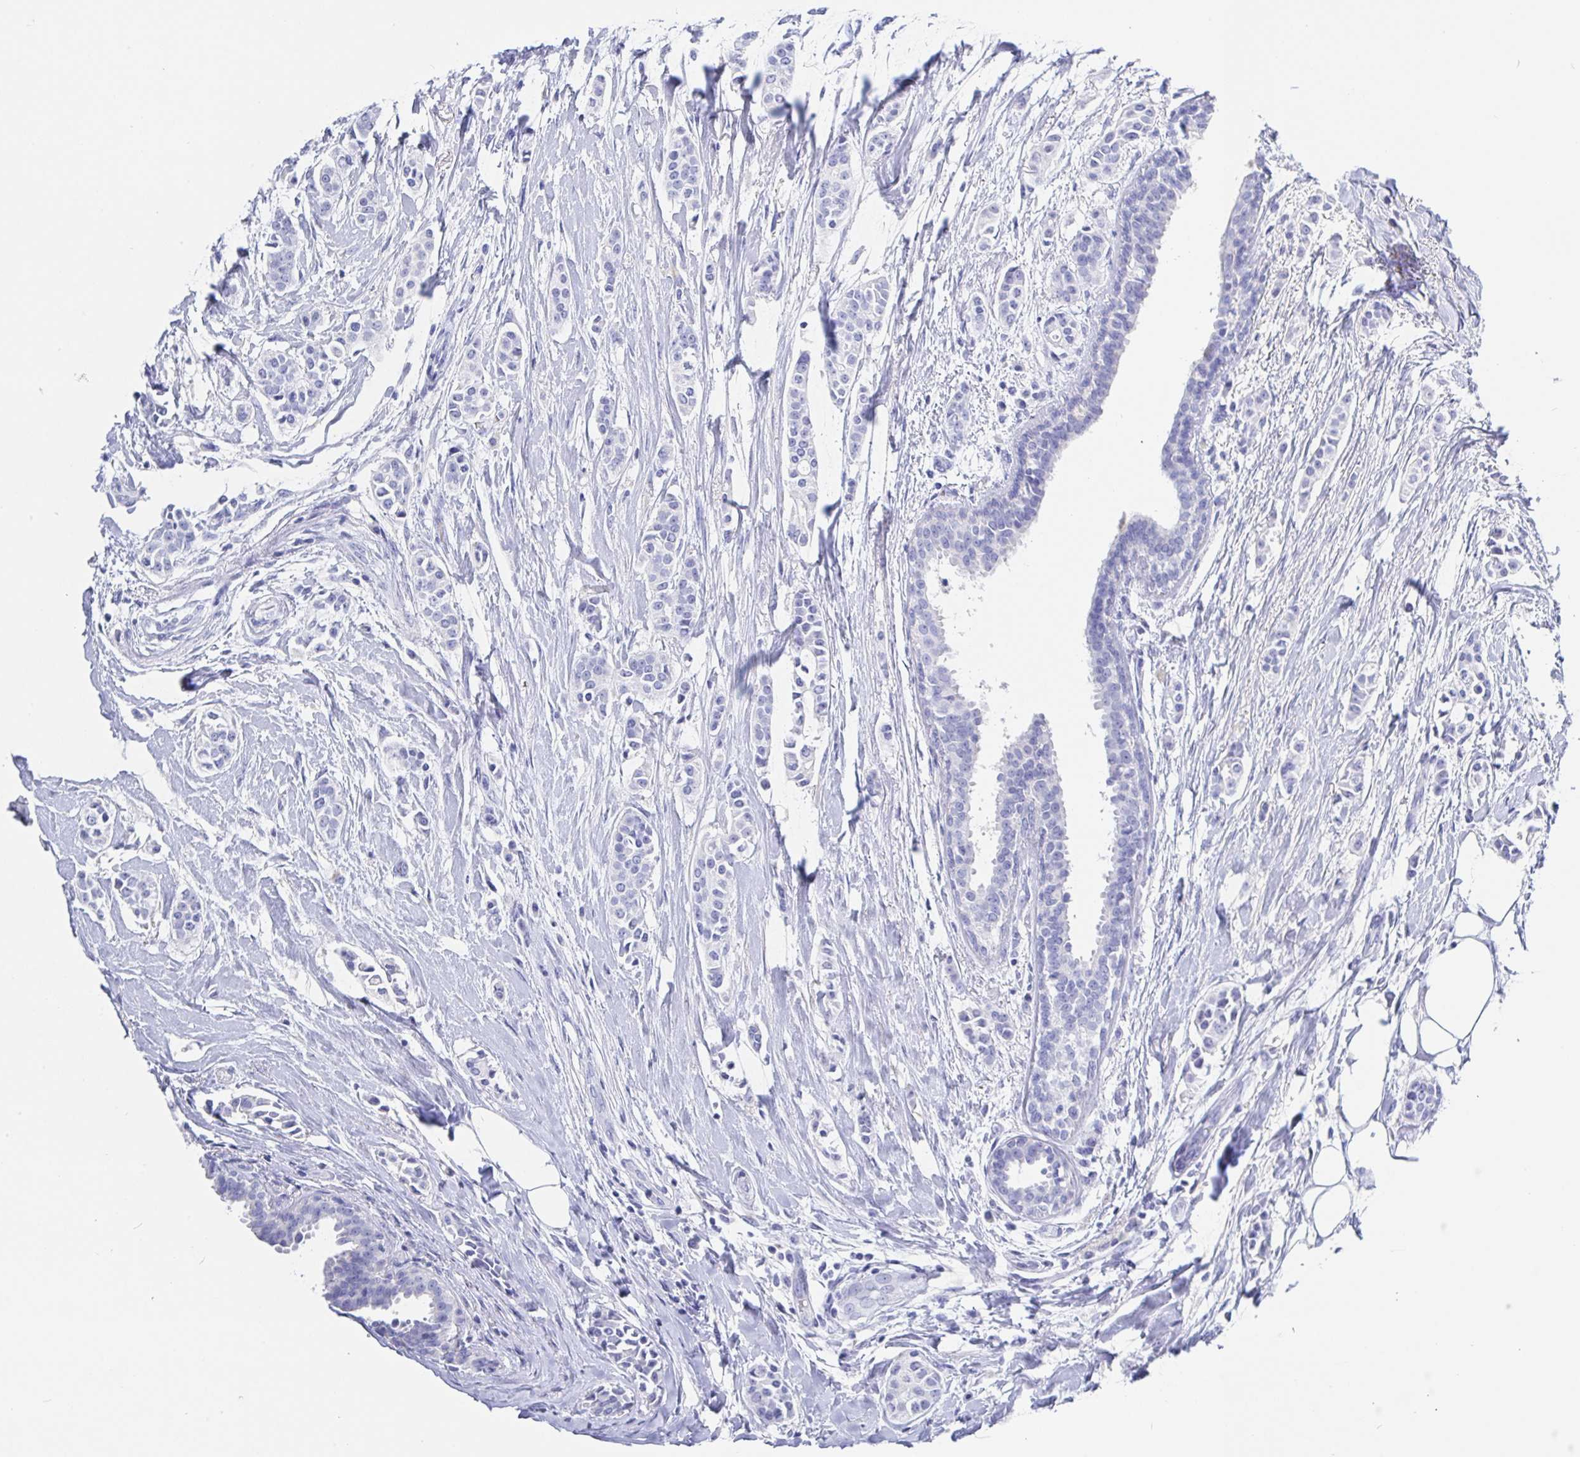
{"staining": {"intensity": "negative", "quantity": "none", "location": "none"}, "tissue": "breast cancer", "cell_type": "Tumor cells", "image_type": "cancer", "snomed": [{"axis": "morphology", "description": "Duct carcinoma"}, {"axis": "topography", "description": "Breast"}], "caption": "The immunohistochemistry micrograph has no significant positivity in tumor cells of intraductal carcinoma (breast) tissue. The staining was performed using DAB (3,3'-diaminobenzidine) to visualize the protein expression in brown, while the nuclei were stained in blue with hematoxylin (Magnification: 20x).", "gene": "KCNH6", "patient": {"sex": "female", "age": 64}}